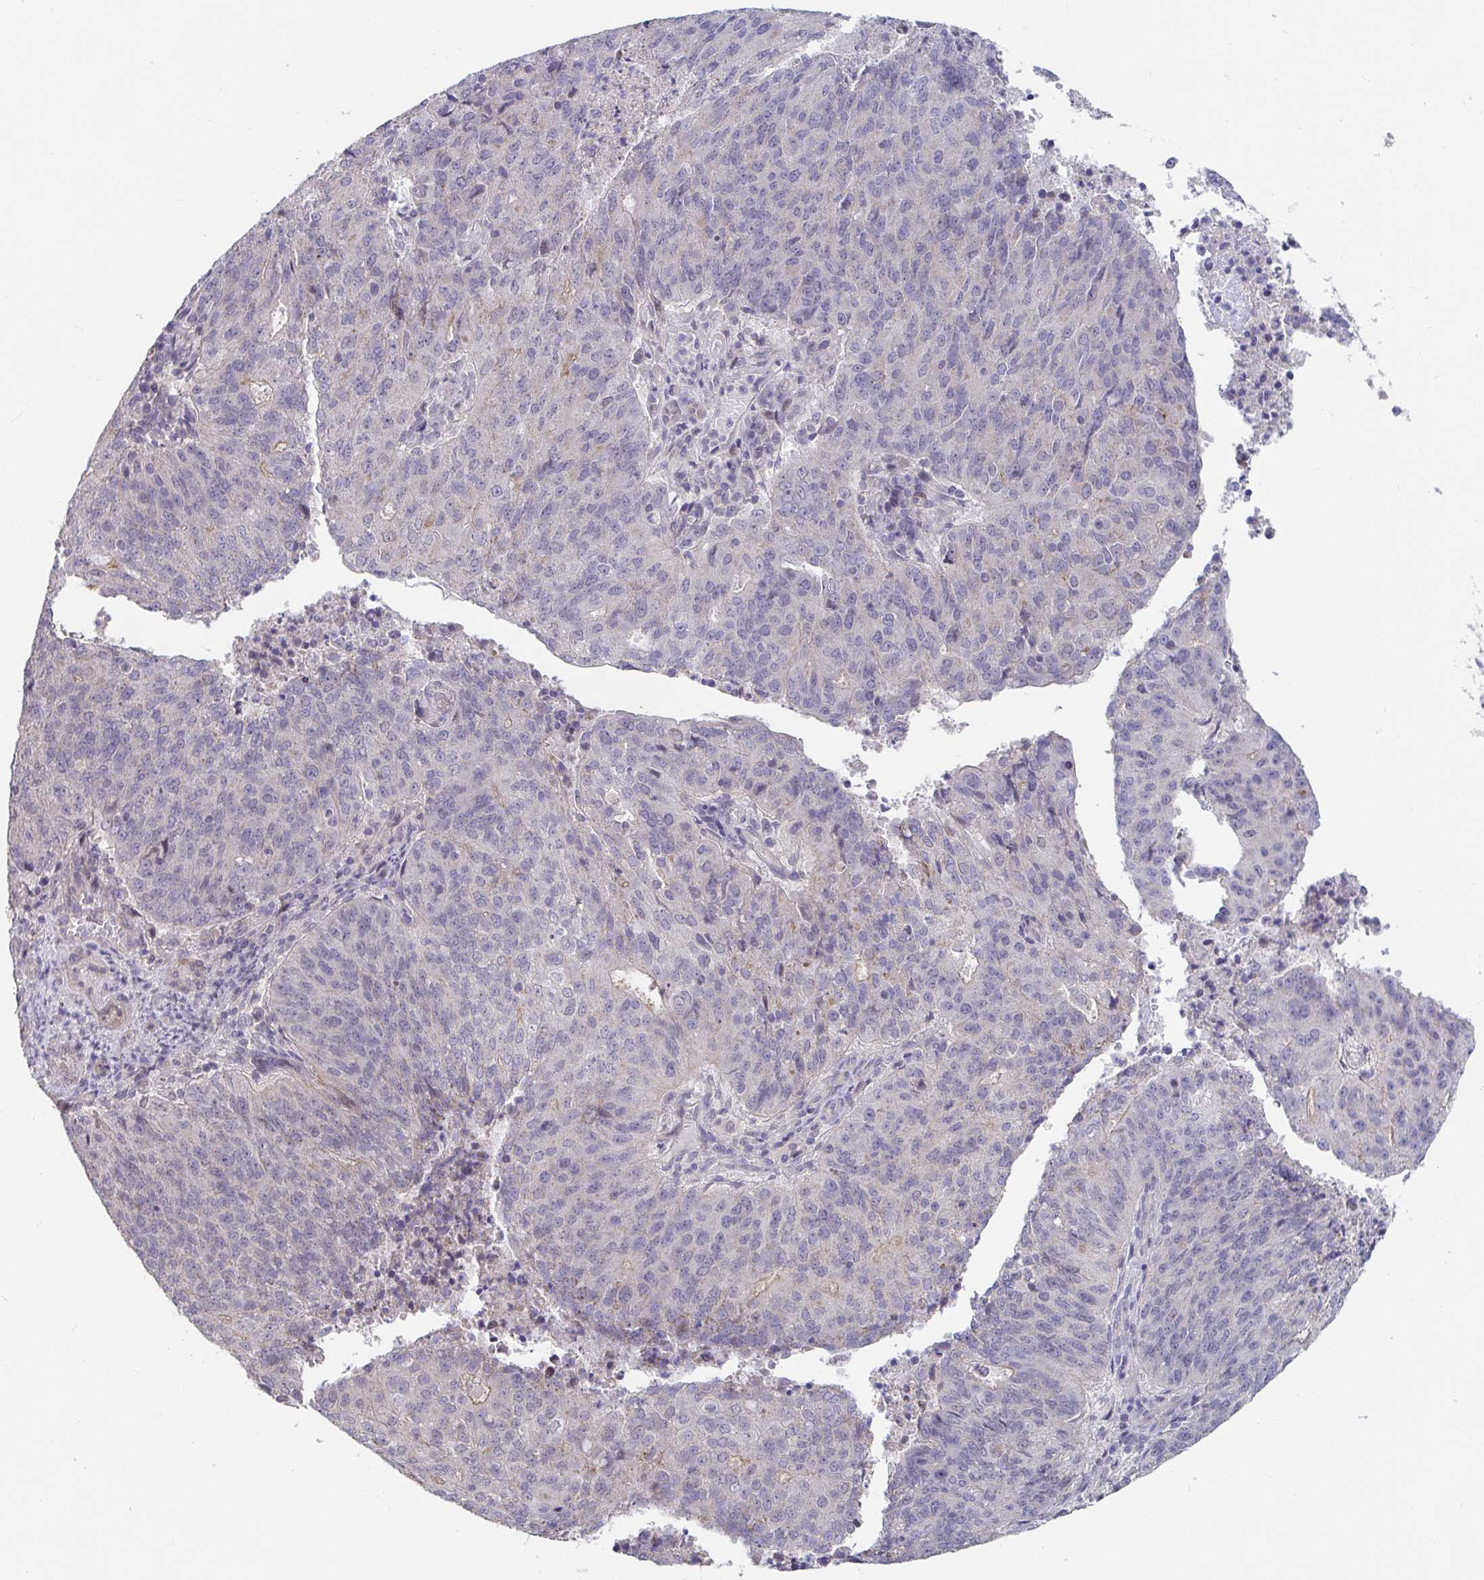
{"staining": {"intensity": "negative", "quantity": "none", "location": "none"}, "tissue": "endometrial cancer", "cell_type": "Tumor cells", "image_type": "cancer", "snomed": [{"axis": "morphology", "description": "Adenocarcinoma, NOS"}, {"axis": "topography", "description": "Endometrium"}], "caption": "Immunohistochemistry (IHC) photomicrograph of neoplastic tissue: human endometrial cancer (adenocarcinoma) stained with DAB (3,3'-diaminobenzidine) displays no significant protein positivity in tumor cells.", "gene": "FAM156B", "patient": {"sex": "female", "age": 82}}